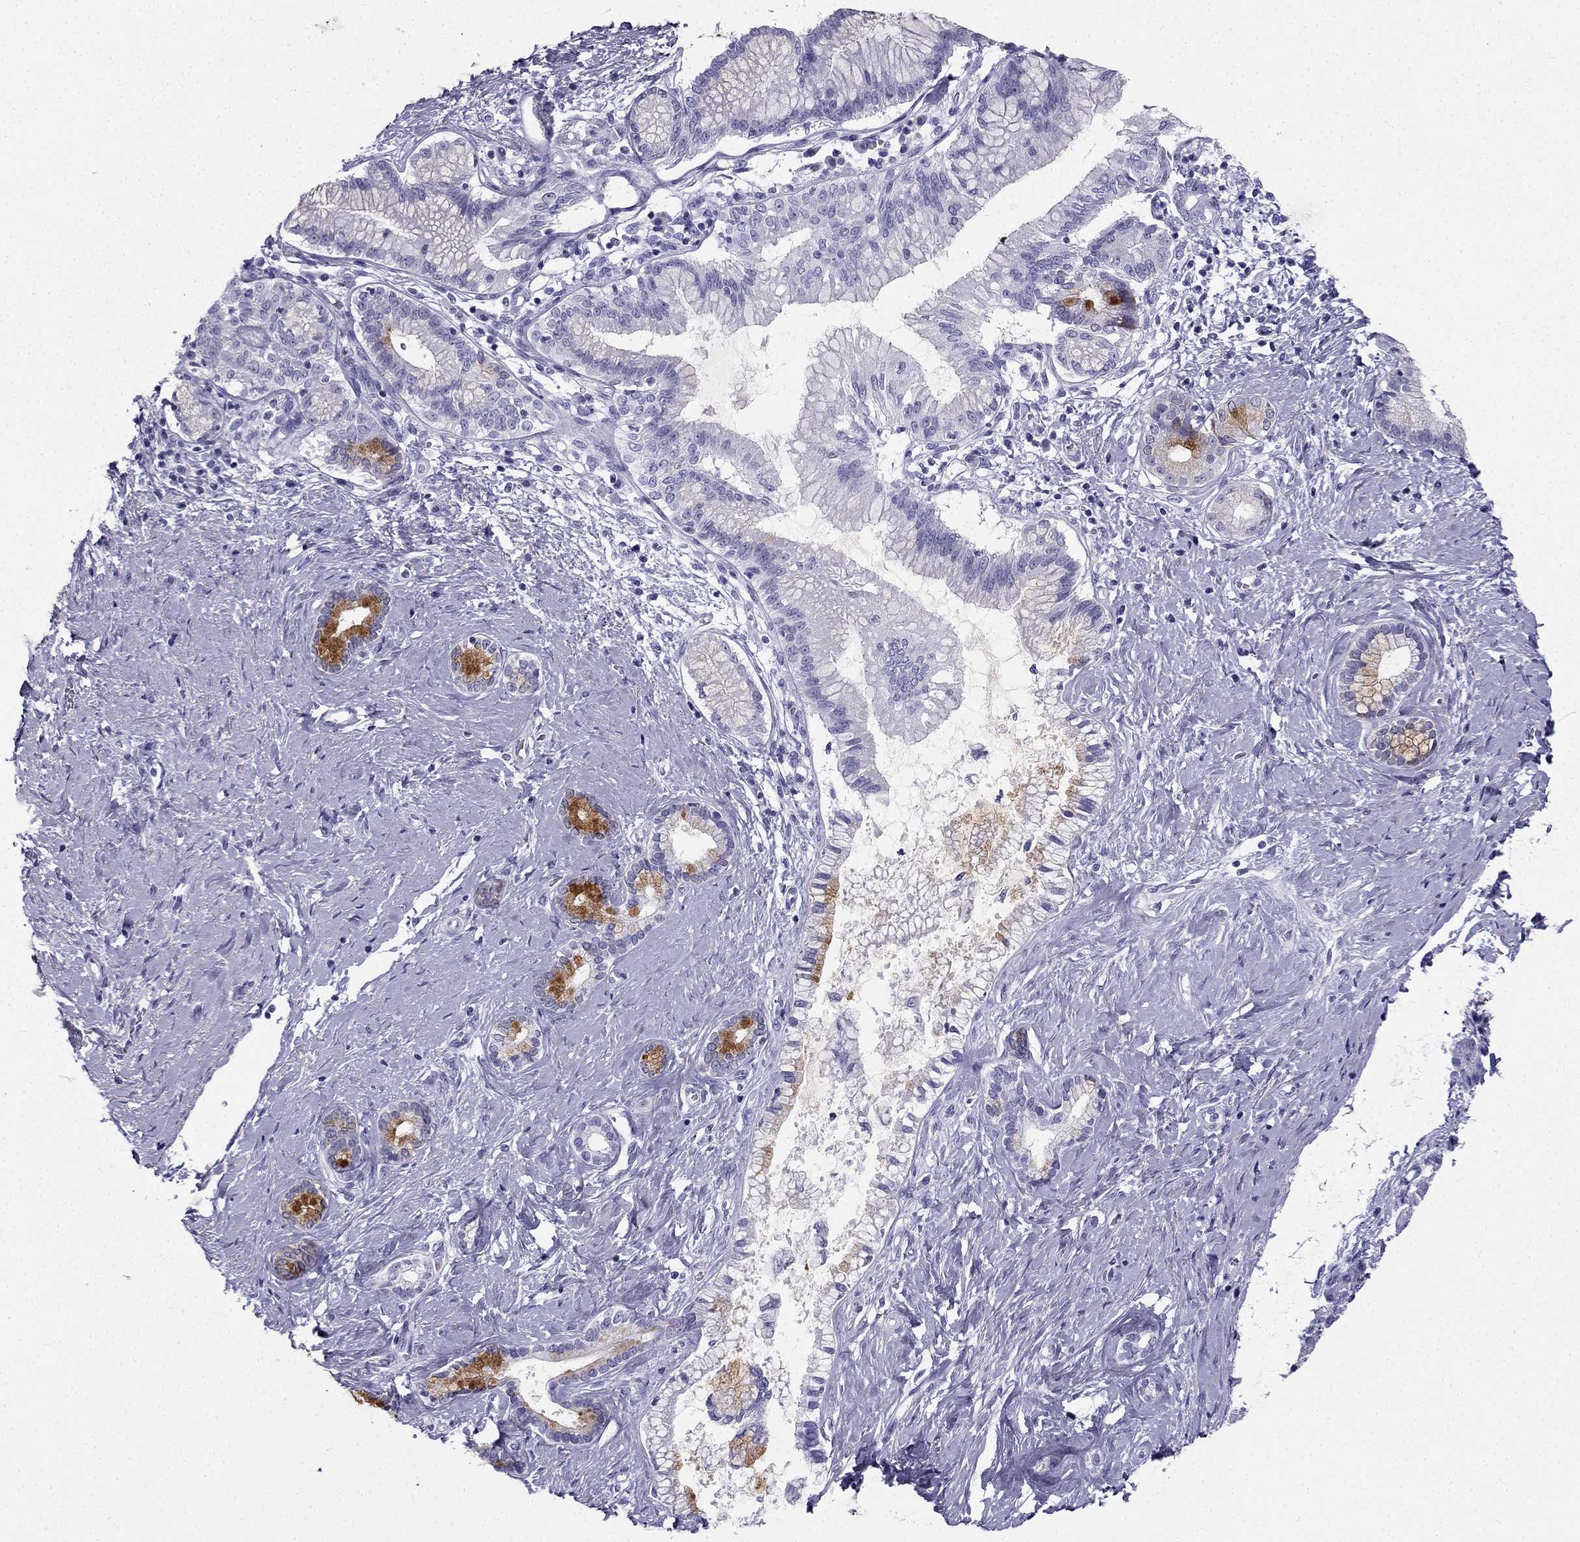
{"staining": {"intensity": "strong", "quantity": "<25%", "location": "cytoplasmic/membranous"}, "tissue": "pancreatic cancer", "cell_type": "Tumor cells", "image_type": "cancer", "snomed": [{"axis": "morphology", "description": "Adenocarcinoma, NOS"}, {"axis": "topography", "description": "Pancreas"}], "caption": "DAB (3,3'-diaminobenzidine) immunohistochemical staining of pancreatic cancer (adenocarcinoma) displays strong cytoplasmic/membranous protein positivity in about <25% of tumor cells. The protein is shown in brown color, while the nuclei are stained blue.", "gene": "TFF3", "patient": {"sex": "female", "age": 73}}